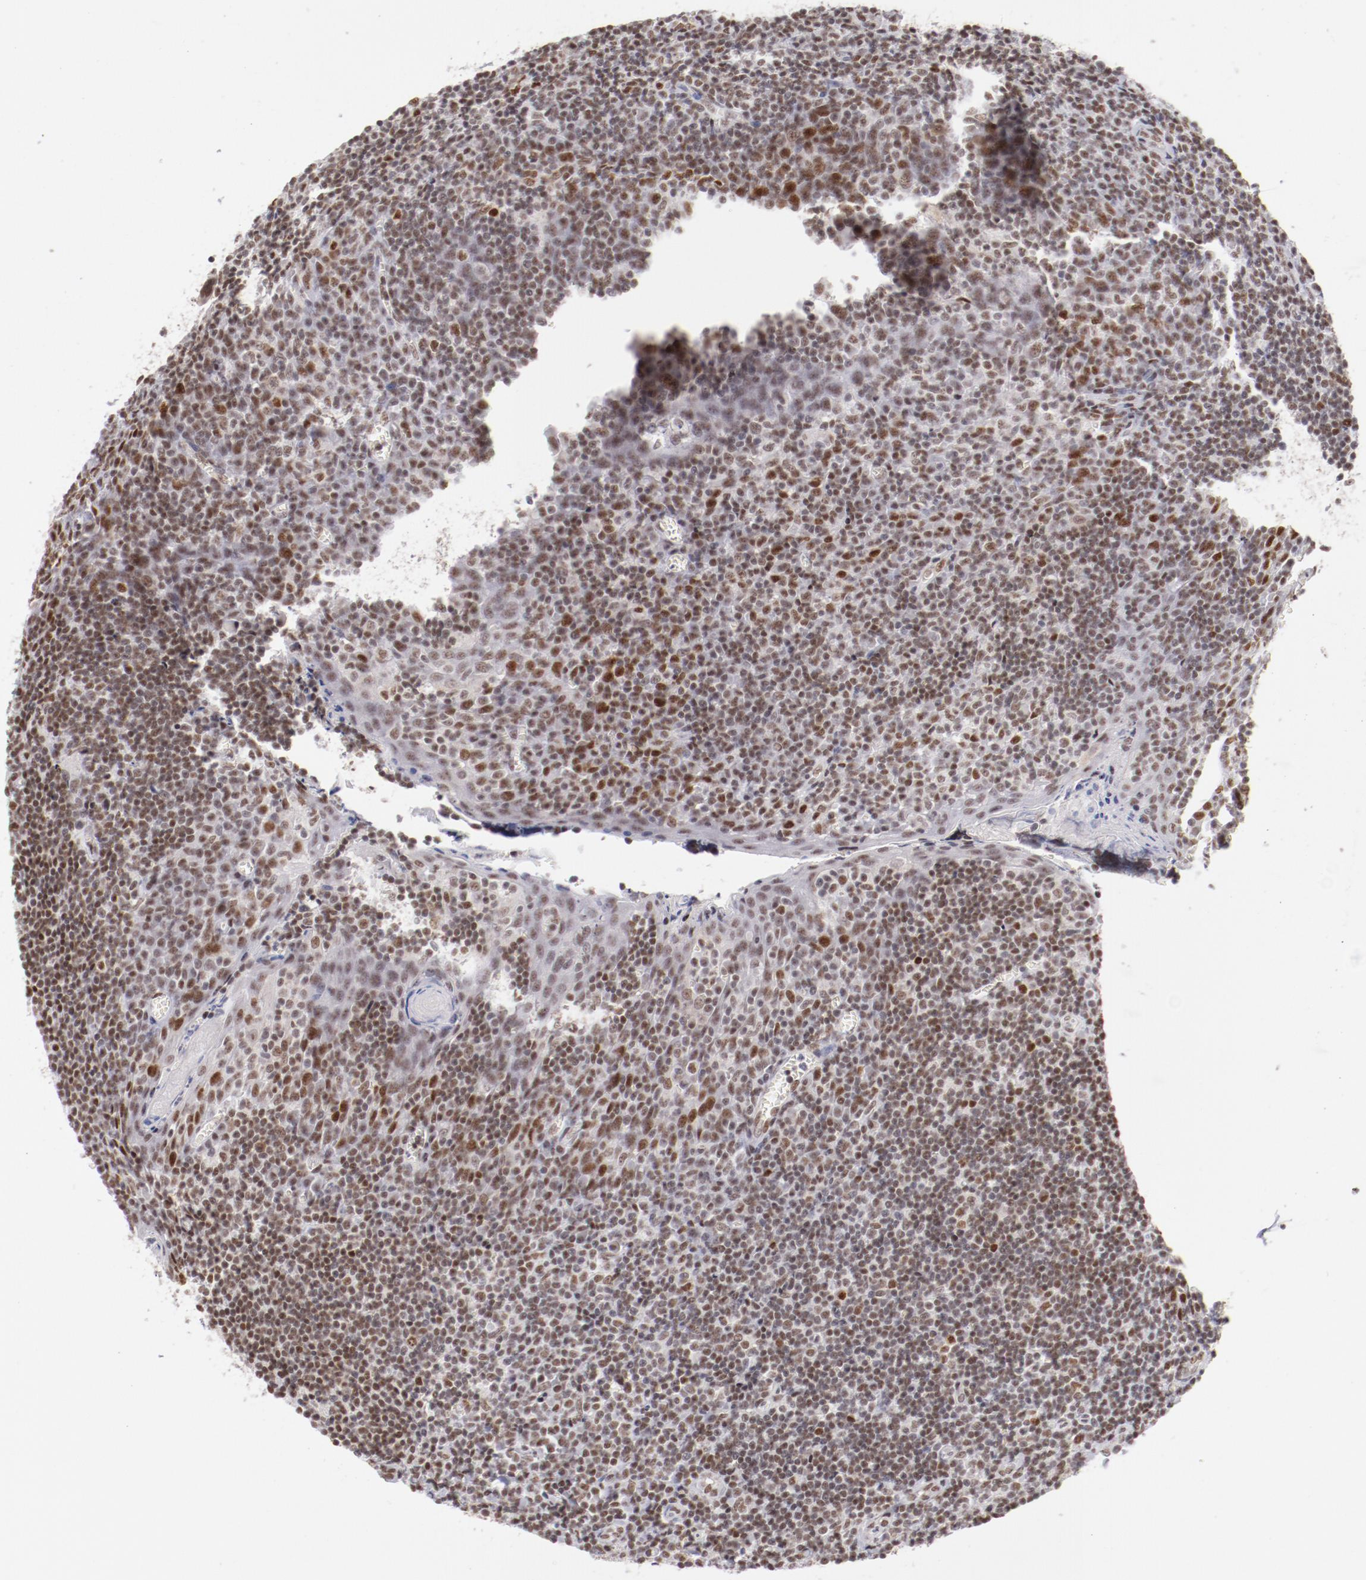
{"staining": {"intensity": "moderate", "quantity": "<25%", "location": "nuclear"}, "tissue": "tonsil", "cell_type": "Germinal center cells", "image_type": "normal", "snomed": [{"axis": "morphology", "description": "Normal tissue, NOS"}, {"axis": "topography", "description": "Tonsil"}], "caption": "The micrograph shows immunohistochemical staining of normal tonsil. There is moderate nuclear expression is appreciated in approximately <25% of germinal center cells.", "gene": "TFAP4", "patient": {"sex": "male", "age": 20}}